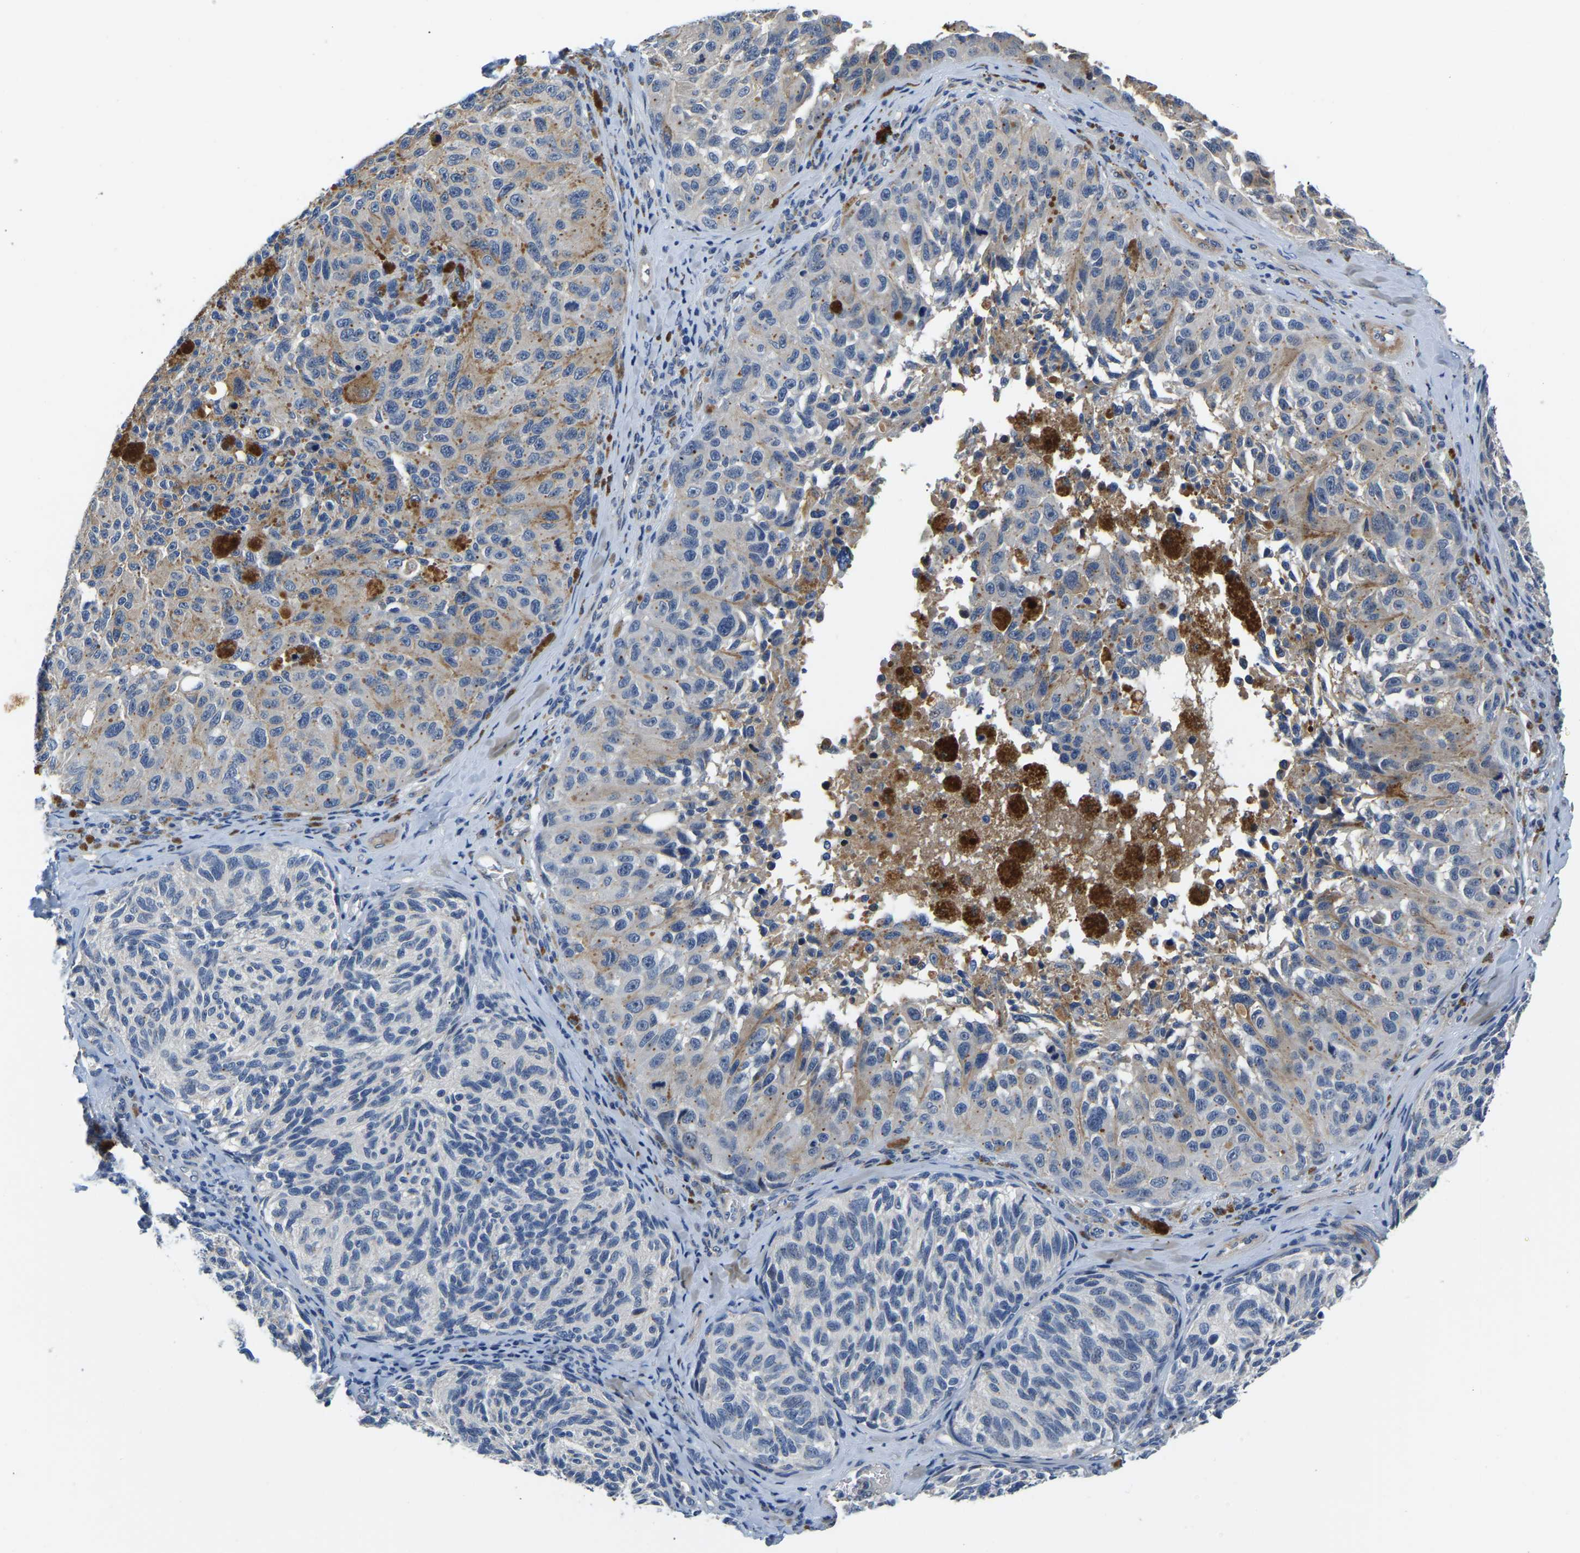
{"staining": {"intensity": "negative", "quantity": "none", "location": "none"}, "tissue": "melanoma", "cell_type": "Tumor cells", "image_type": "cancer", "snomed": [{"axis": "morphology", "description": "Malignant melanoma, NOS"}, {"axis": "topography", "description": "Skin"}], "caption": "The image exhibits no significant positivity in tumor cells of malignant melanoma.", "gene": "LIAS", "patient": {"sex": "female", "age": 73}}